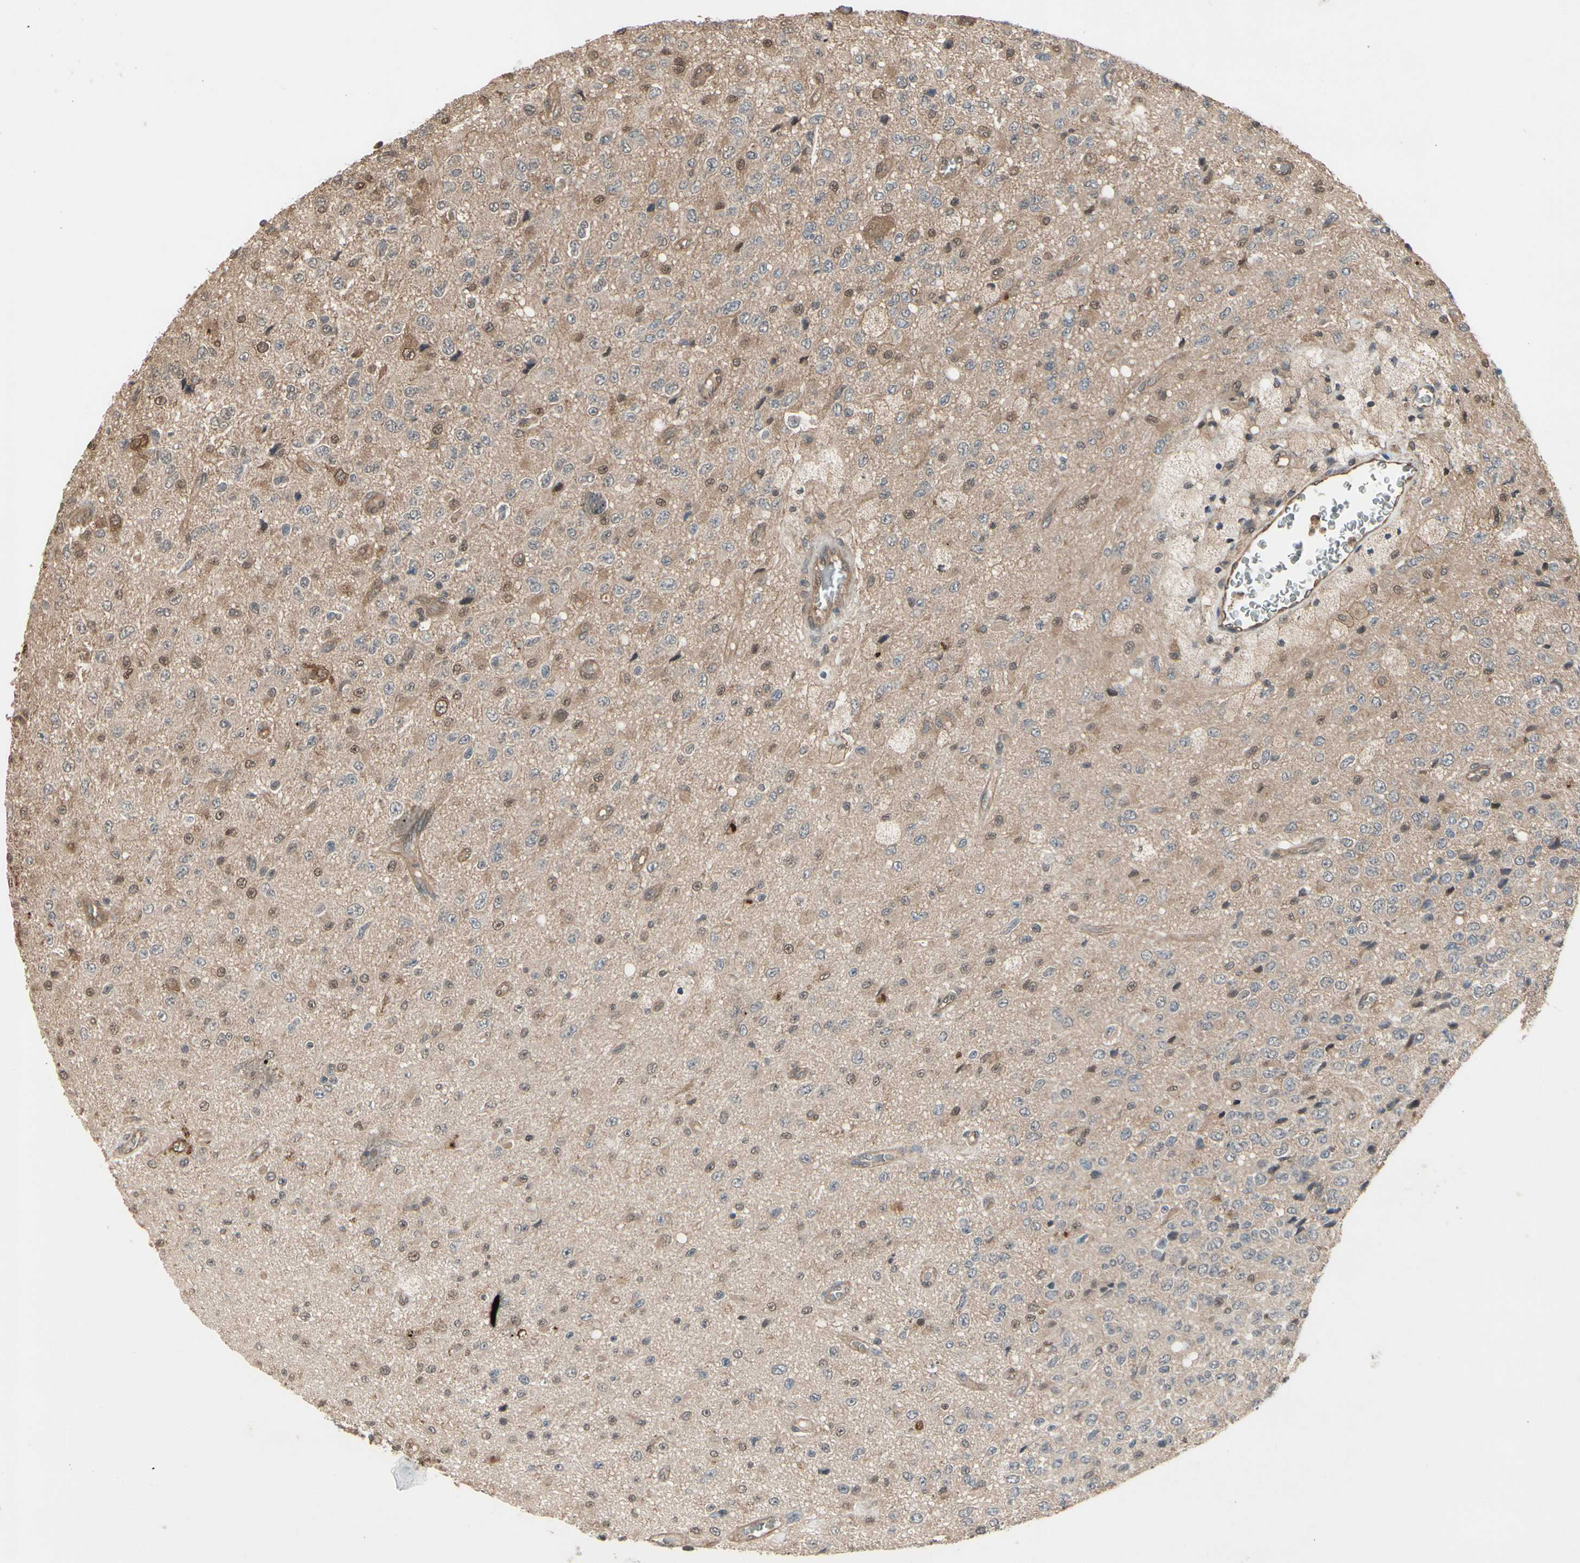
{"staining": {"intensity": "weak", "quantity": ">75%", "location": "cytoplasmic/membranous,nuclear"}, "tissue": "glioma", "cell_type": "Tumor cells", "image_type": "cancer", "snomed": [{"axis": "morphology", "description": "Glioma, malignant, High grade"}, {"axis": "topography", "description": "pancreas cauda"}], "caption": "Protein expression analysis of glioma displays weak cytoplasmic/membranous and nuclear positivity in about >75% of tumor cells.", "gene": "PNPLA7", "patient": {"sex": "male", "age": 60}}